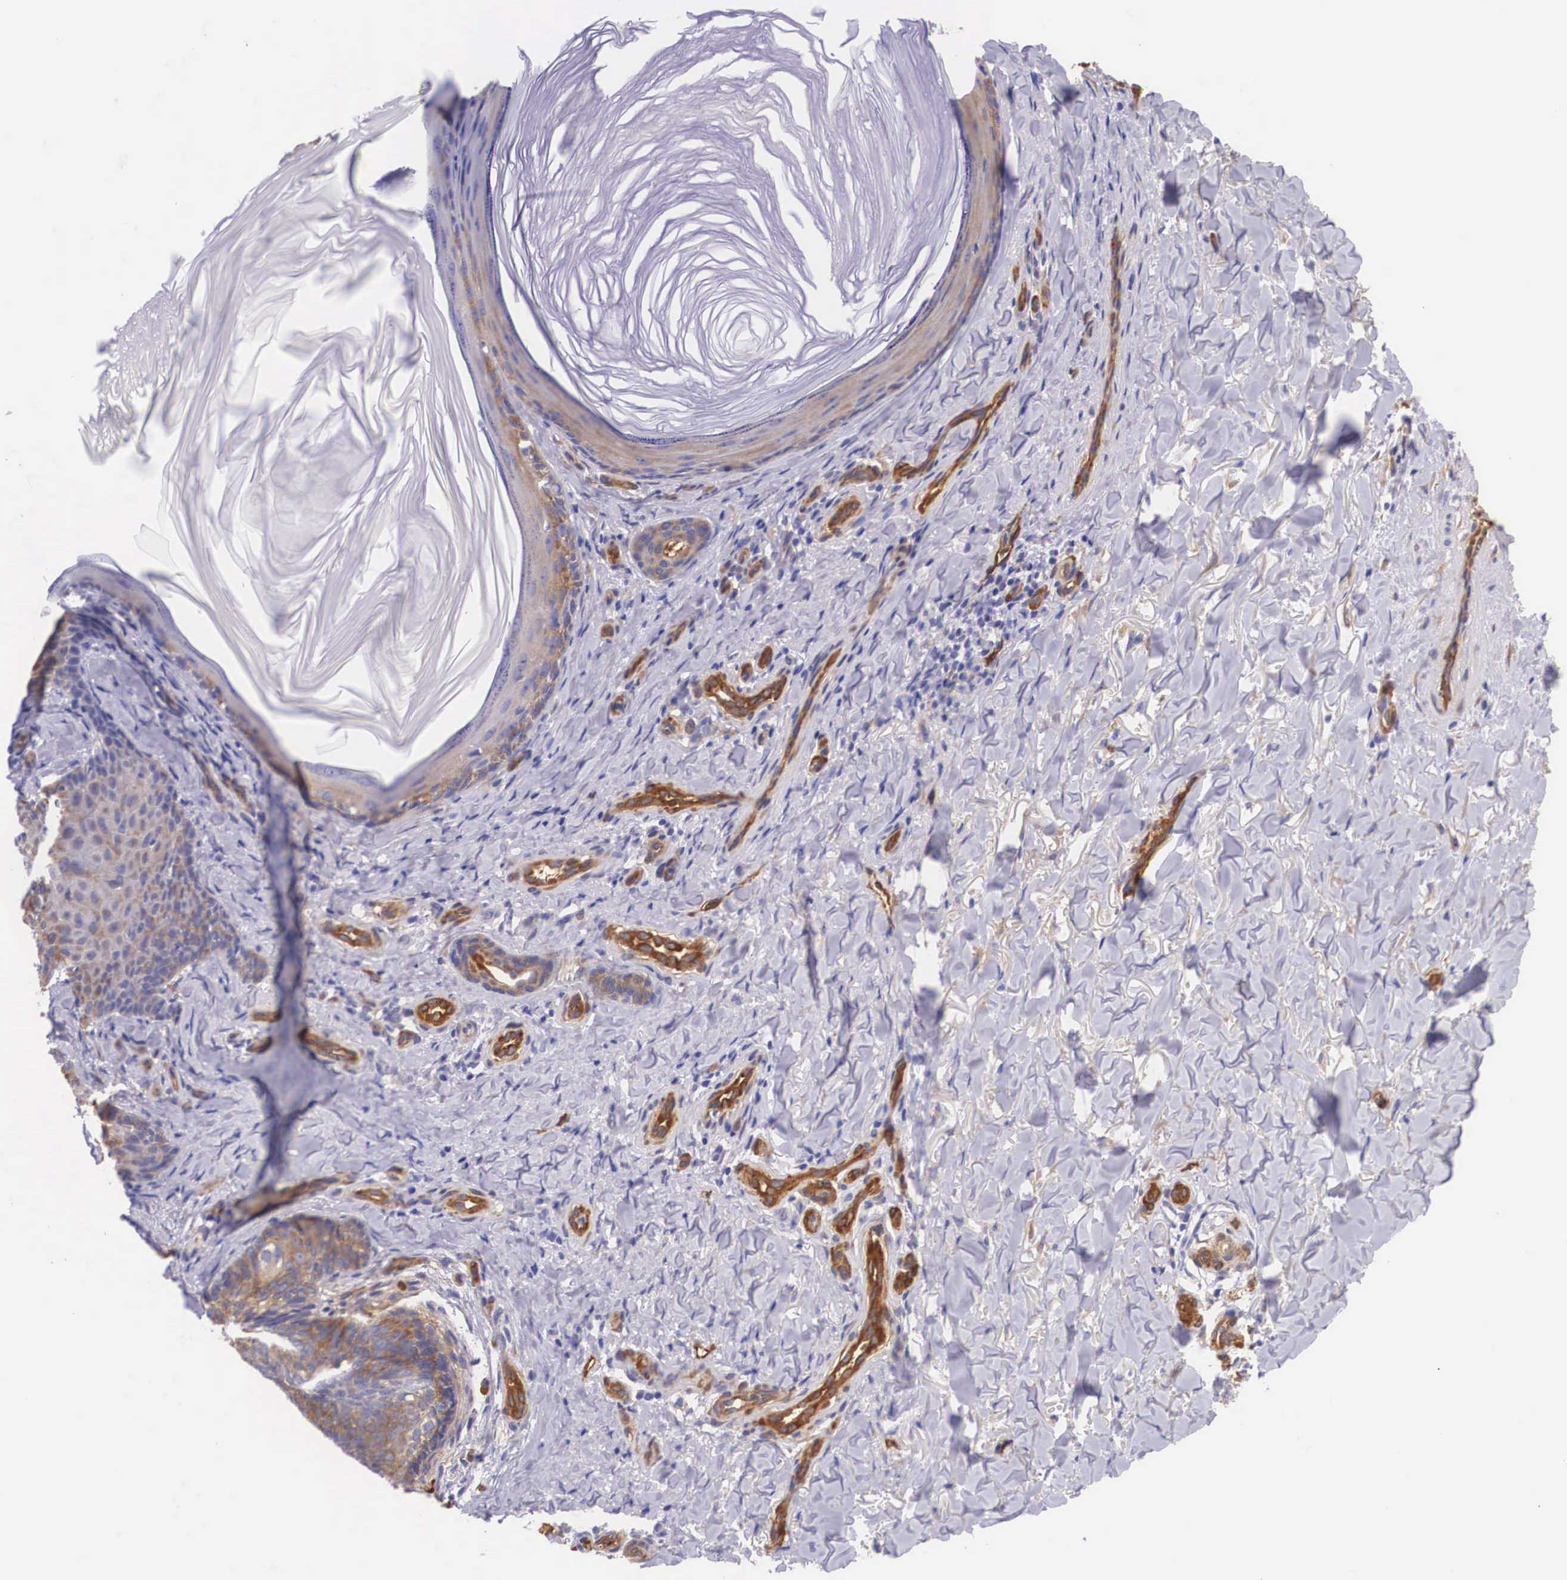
{"staining": {"intensity": "strong", "quantity": ">75%", "location": "cytoplasmic/membranous"}, "tissue": "skin cancer", "cell_type": "Tumor cells", "image_type": "cancer", "snomed": [{"axis": "morphology", "description": "Normal tissue, NOS"}, {"axis": "morphology", "description": "Basal cell carcinoma"}, {"axis": "topography", "description": "Skin"}], "caption": "A histopathology image of skin cancer (basal cell carcinoma) stained for a protein demonstrates strong cytoplasmic/membranous brown staining in tumor cells.", "gene": "BCAR1", "patient": {"sex": "male", "age": 81}}